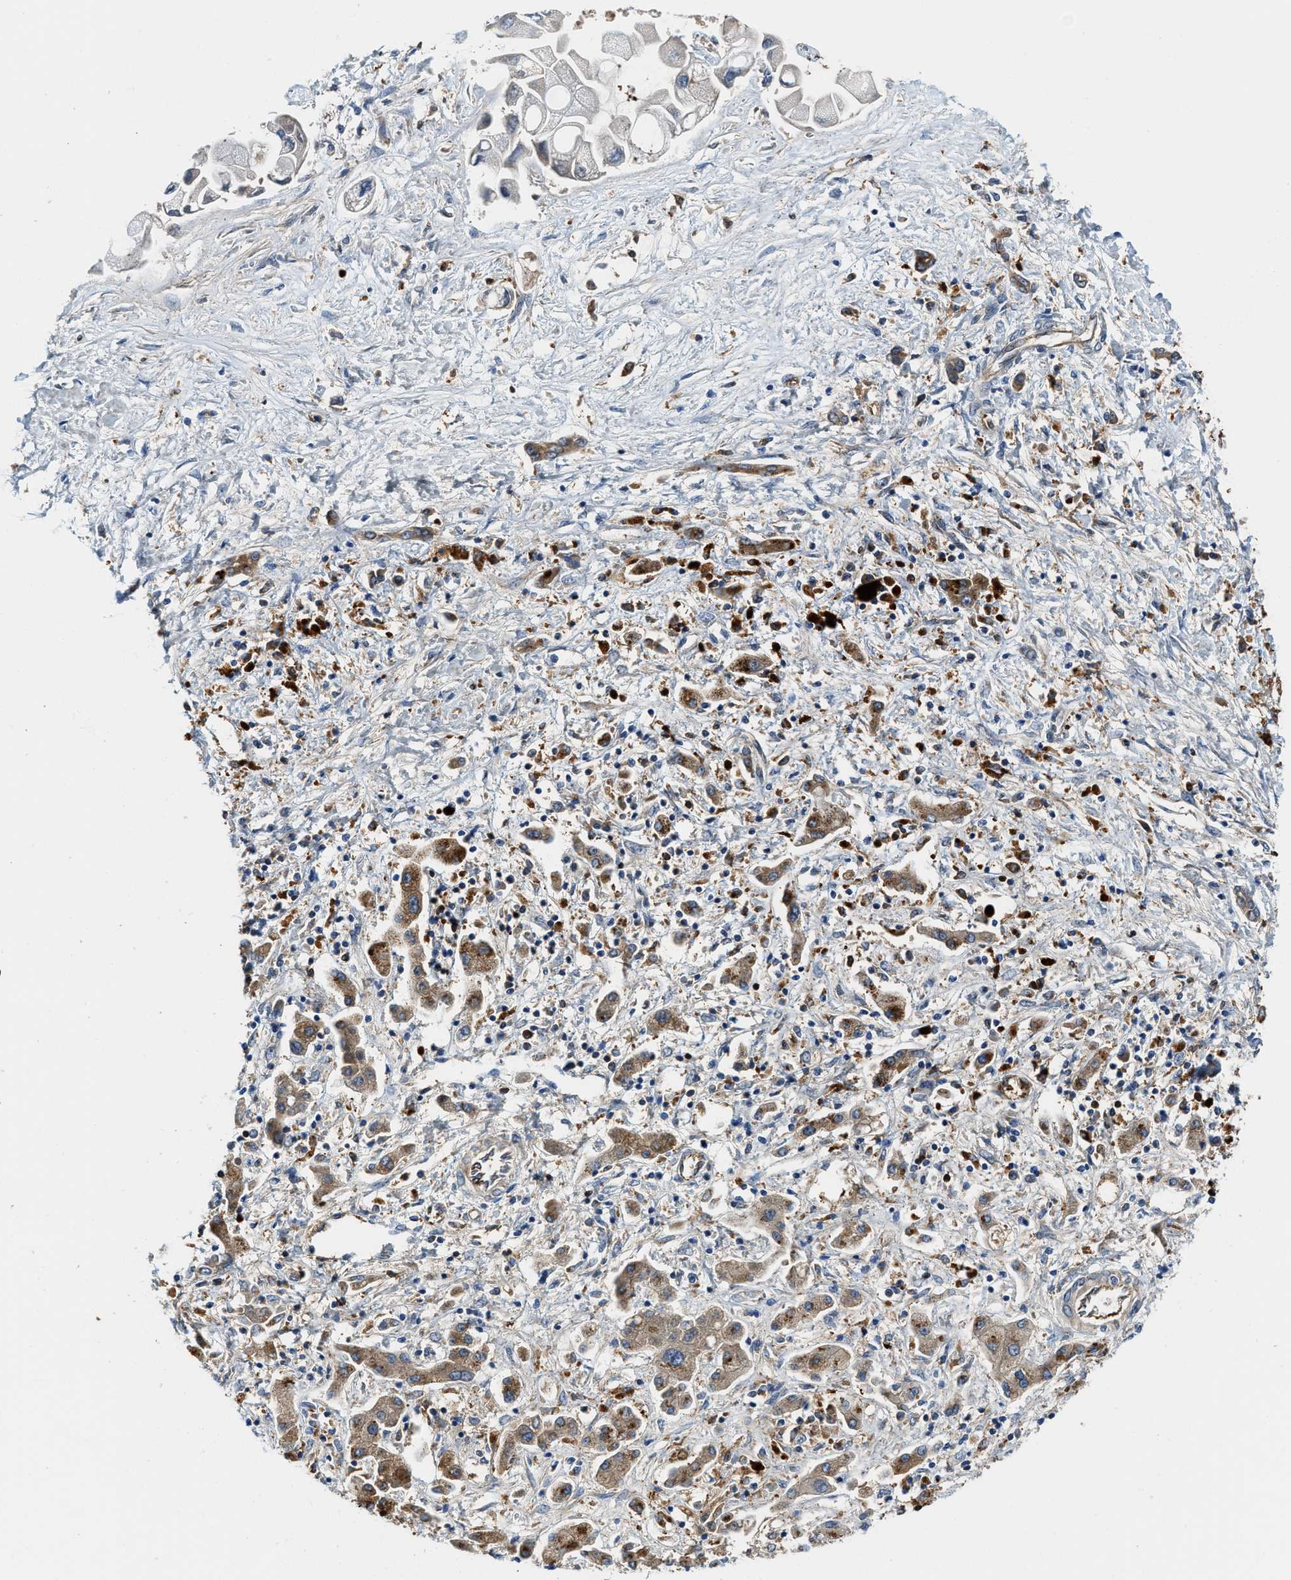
{"staining": {"intensity": "moderate", "quantity": "<25%", "location": "cytoplasmic/membranous"}, "tissue": "liver cancer", "cell_type": "Tumor cells", "image_type": "cancer", "snomed": [{"axis": "morphology", "description": "Cholangiocarcinoma"}, {"axis": "topography", "description": "Liver"}], "caption": "Immunohistochemical staining of liver cancer shows low levels of moderate cytoplasmic/membranous expression in approximately <25% of tumor cells.", "gene": "LTA4H", "patient": {"sex": "male", "age": 50}}